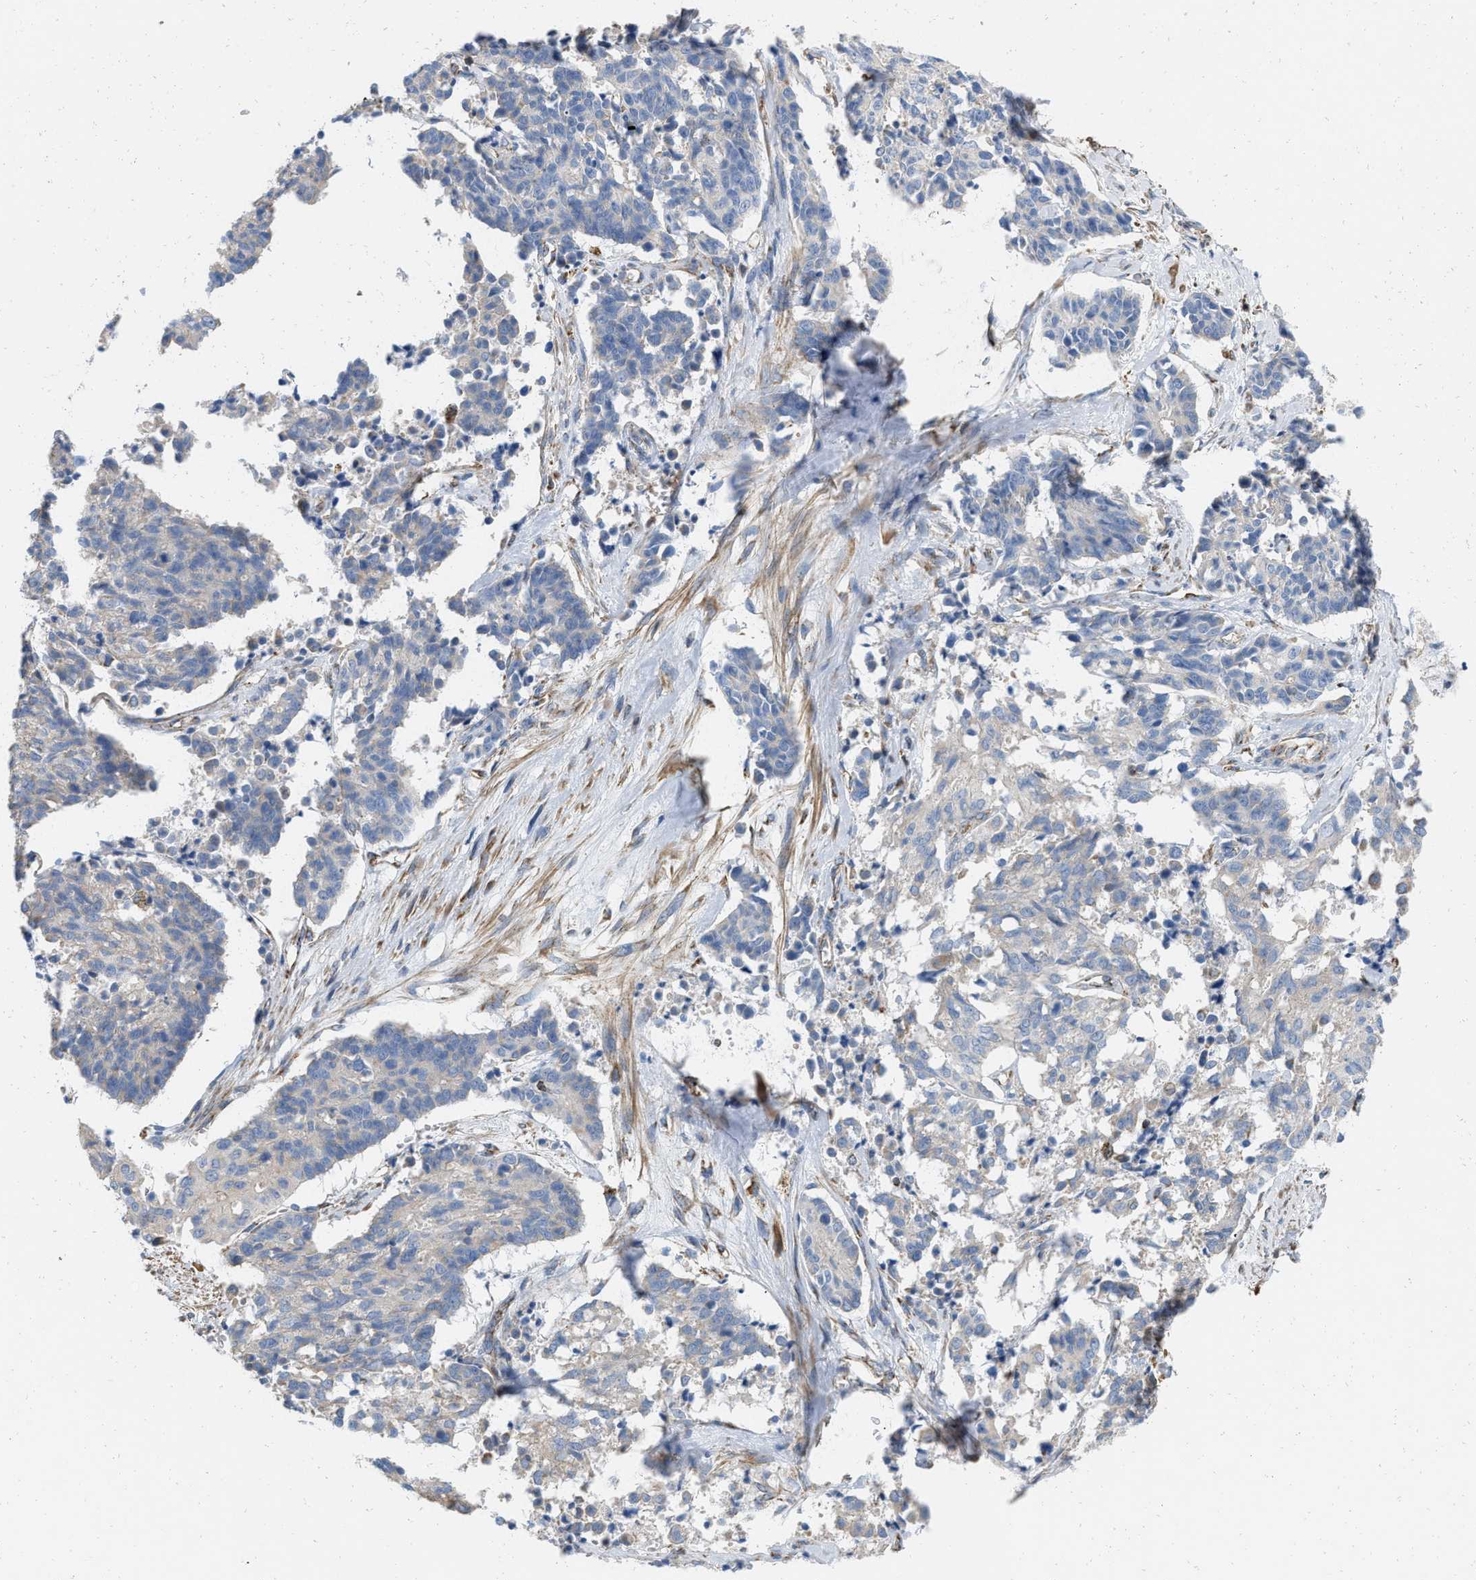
{"staining": {"intensity": "negative", "quantity": "none", "location": "none"}, "tissue": "cervical cancer", "cell_type": "Tumor cells", "image_type": "cancer", "snomed": [{"axis": "morphology", "description": "Squamous cell carcinoma, NOS"}, {"axis": "topography", "description": "Cervix"}], "caption": "Tumor cells show no significant protein staining in cervical cancer.", "gene": "GRB10", "patient": {"sex": "female", "age": 35}}